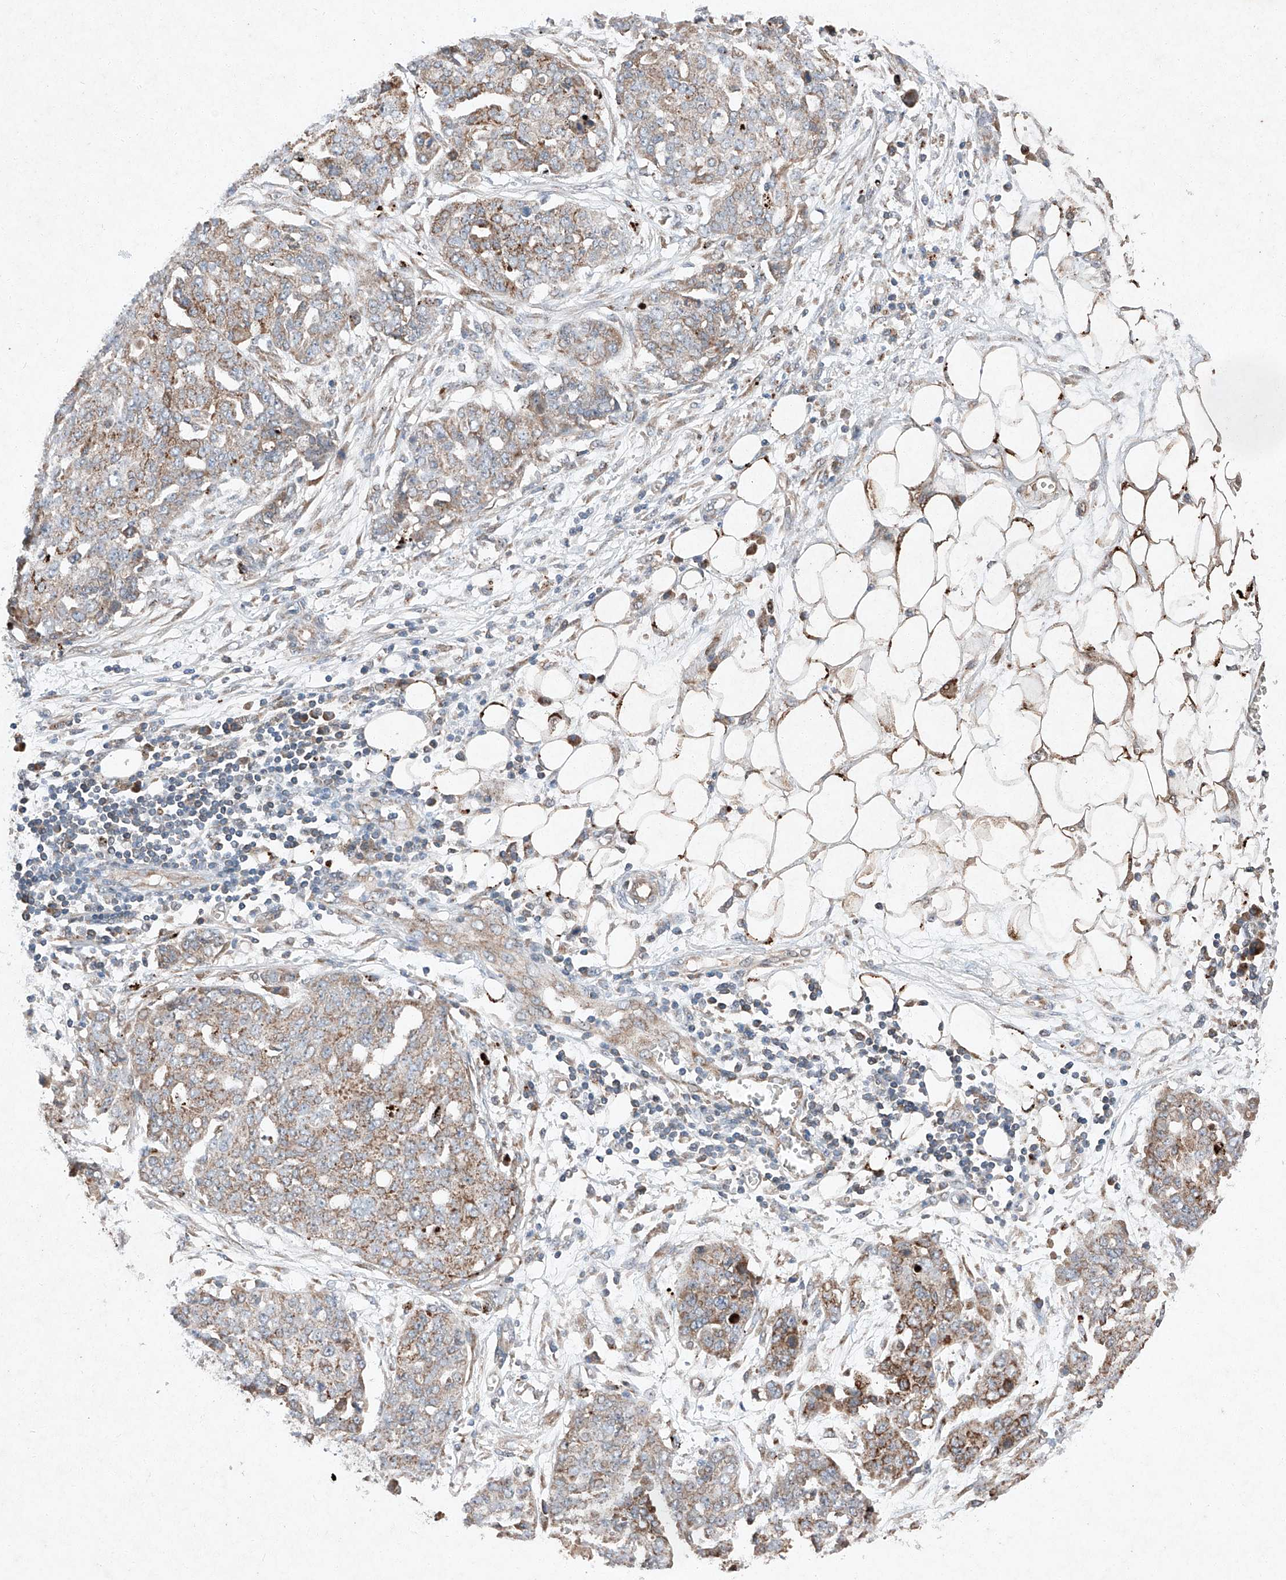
{"staining": {"intensity": "moderate", "quantity": ">75%", "location": "cytoplasmic/membranous"}, "tissue": "ovarian cancer", "cell_type": "Tumor cells", "image_type": "cancer", "snomed": [{"axis": "morphology", "description": "Cystadenocarcinoma, serous, NOS"}, {"axis": "topography", "description": "Soft tissue"}, {"axis": "topography", "description": "Ovary"}], "caption": "Ovarian cancer was stained to show a protein in brown. There is medium levels of moderate cytoplasmic/membranous expression in approximately >75% of tumor cells.", "gene": "RUSC1", "patient": {"sex": "female", "age": 57}}